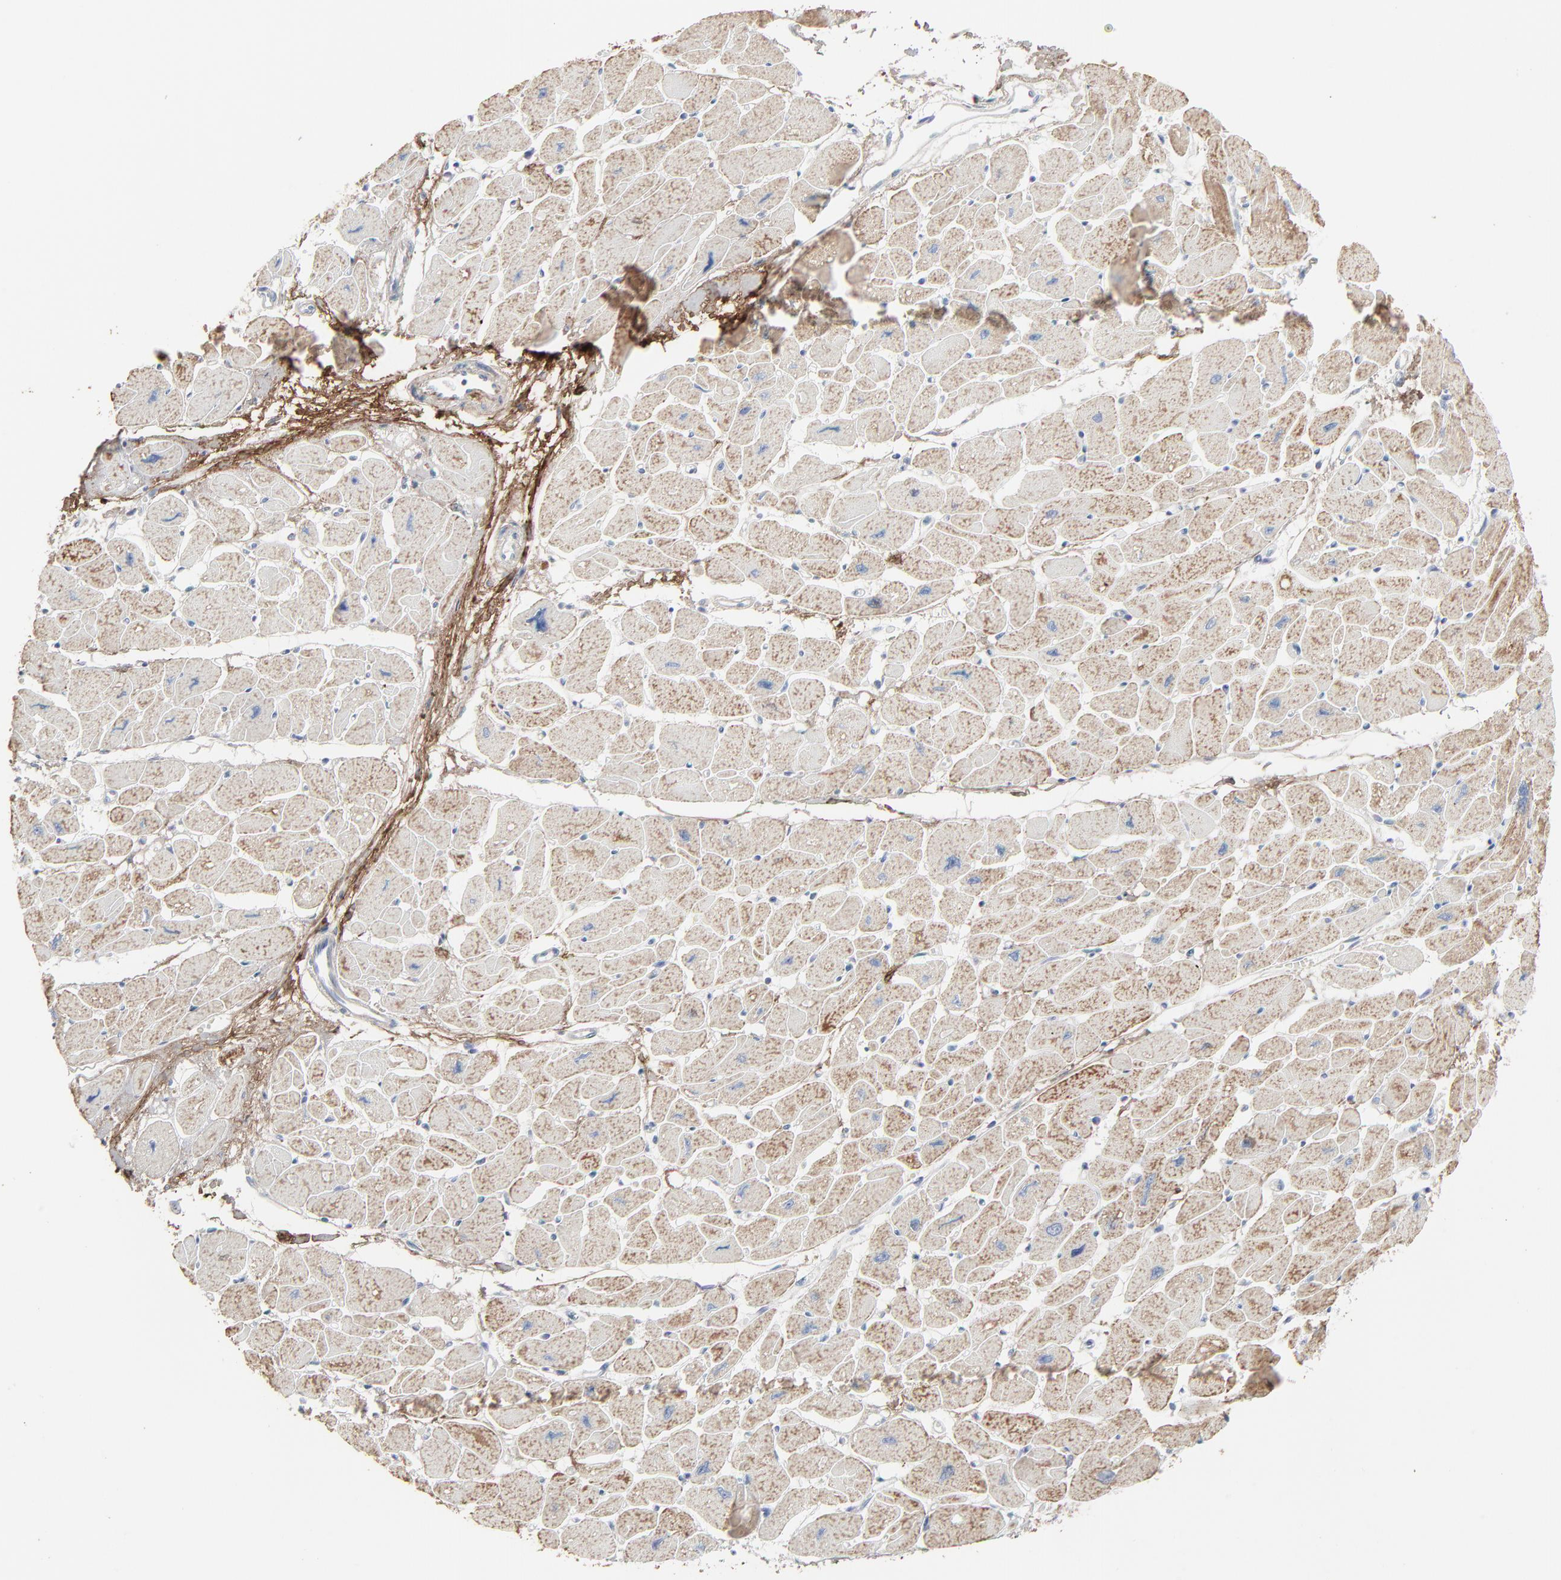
{"staining": {"intensity": "moderate", "quantity": ">75%", "location": "cytoplasmic/membranous"}, "tissue": "heart muscle", "cell_type": "Cardiomyocytes", "image_type": "normal", "snomed": [{"axis": "morphology", "description": "Normal tissue, NOS"}, {"axis": "topography", "description": "Heart"}], "caption": "Immunohistochemistry of benign human heart muscle shows medium levels of moderate cytoplasmic/membranous staining in about >75% of cardiomyocytes.", "gene": "BGN", "patient": {"sex": "female", "age": 54}}